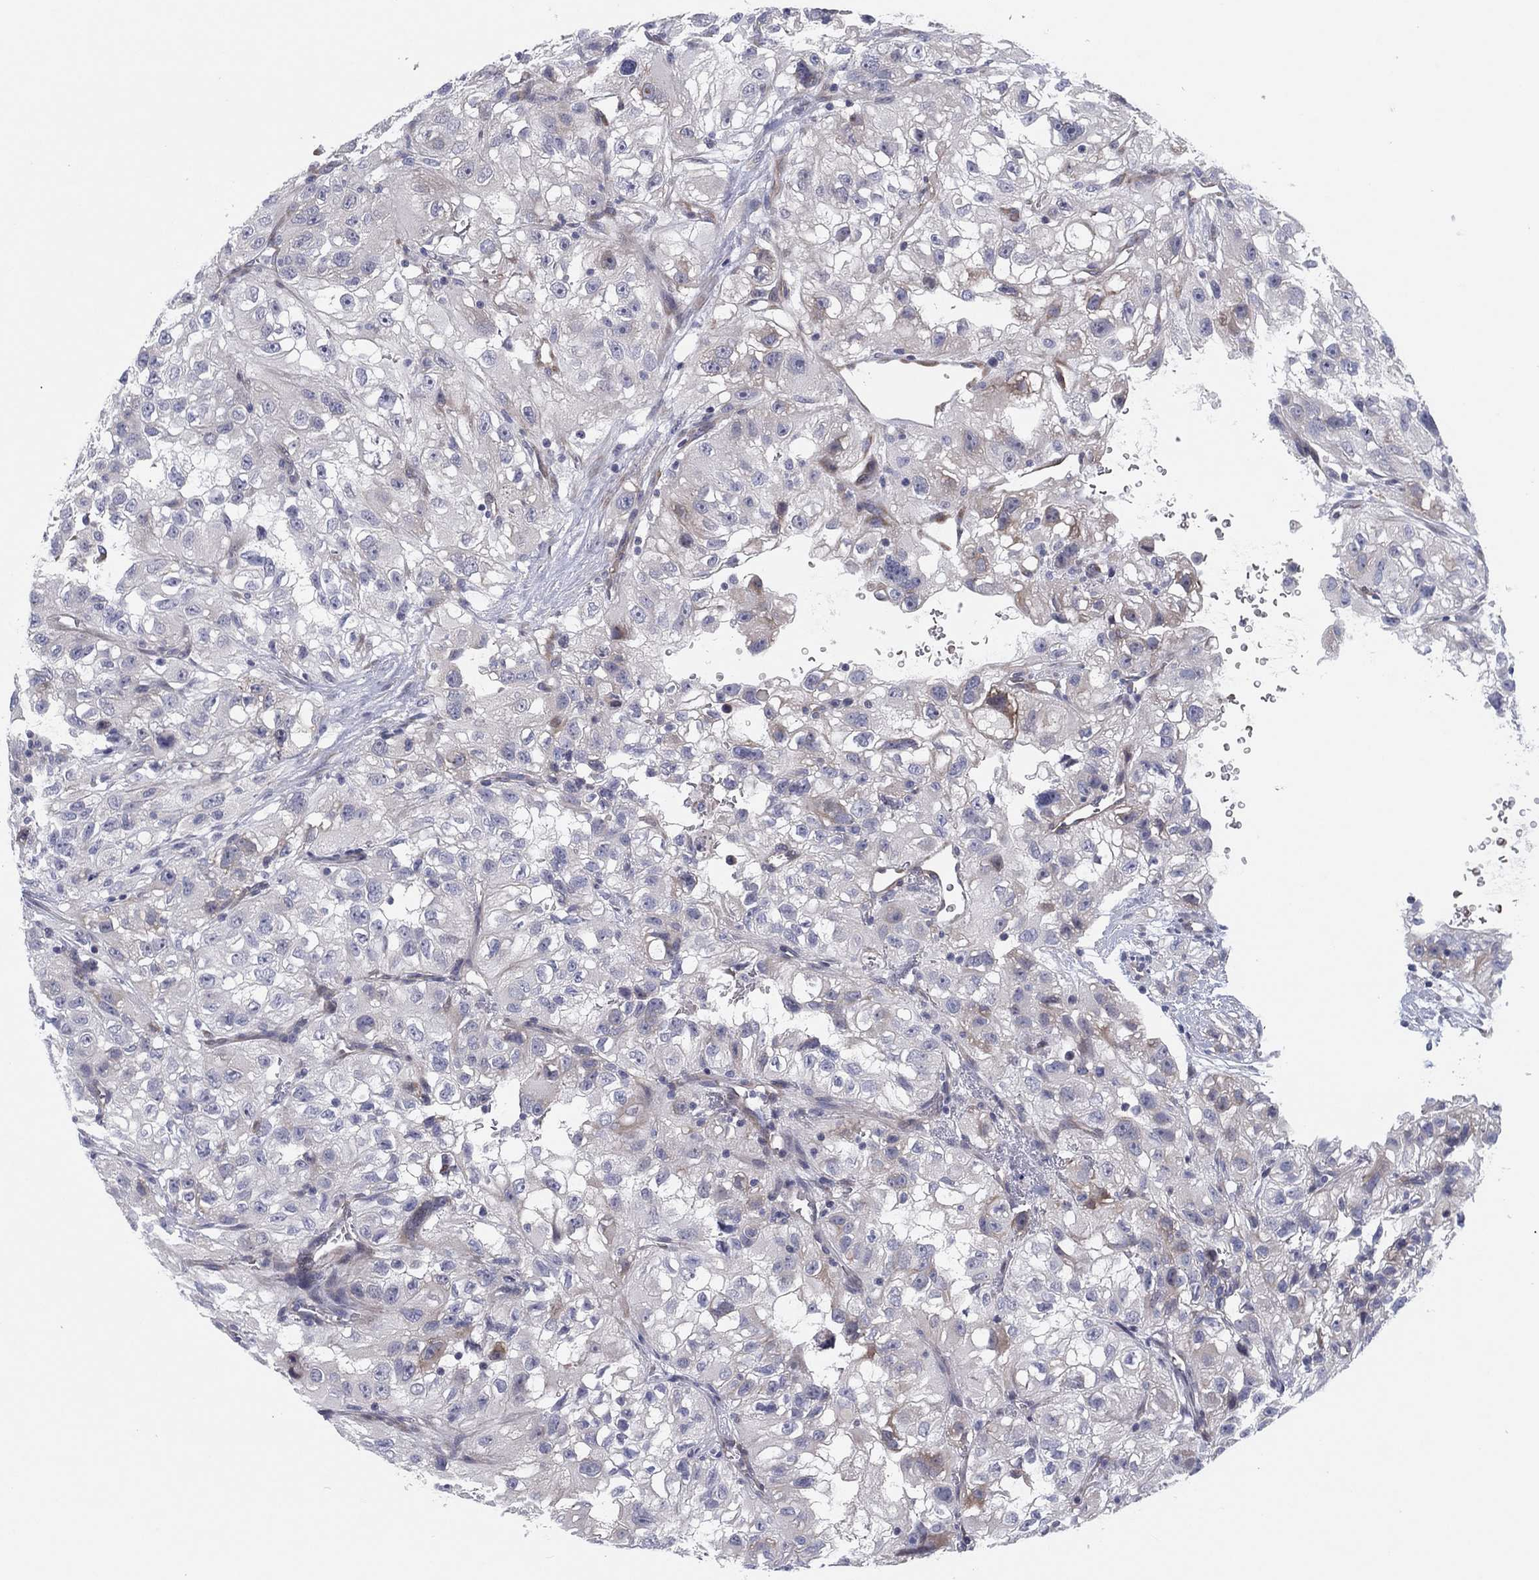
{"staining": {"intensity": "negative", "quantity": "none", "location": "none"}, "tissue": "renal cancer", "cell_type": "Tumor cells", "image_type": "cancer", "snomed": [{"axis": "morphology", "description": "Adenocarcinoma, NOS"}, {"axis": "topography", "description": "Kidney"}], "caption": "High power microscopy image of an IHC micrograph of renal cancer, revealing no significant expression in tumor cells. (Brightfield microscopy of DAB (3,3'-diaminobenzidine) immunohistochemistry (IHC) at high magnification).", "gene": "HEATR4", "patient": {"sex": "male", "age": 64}}